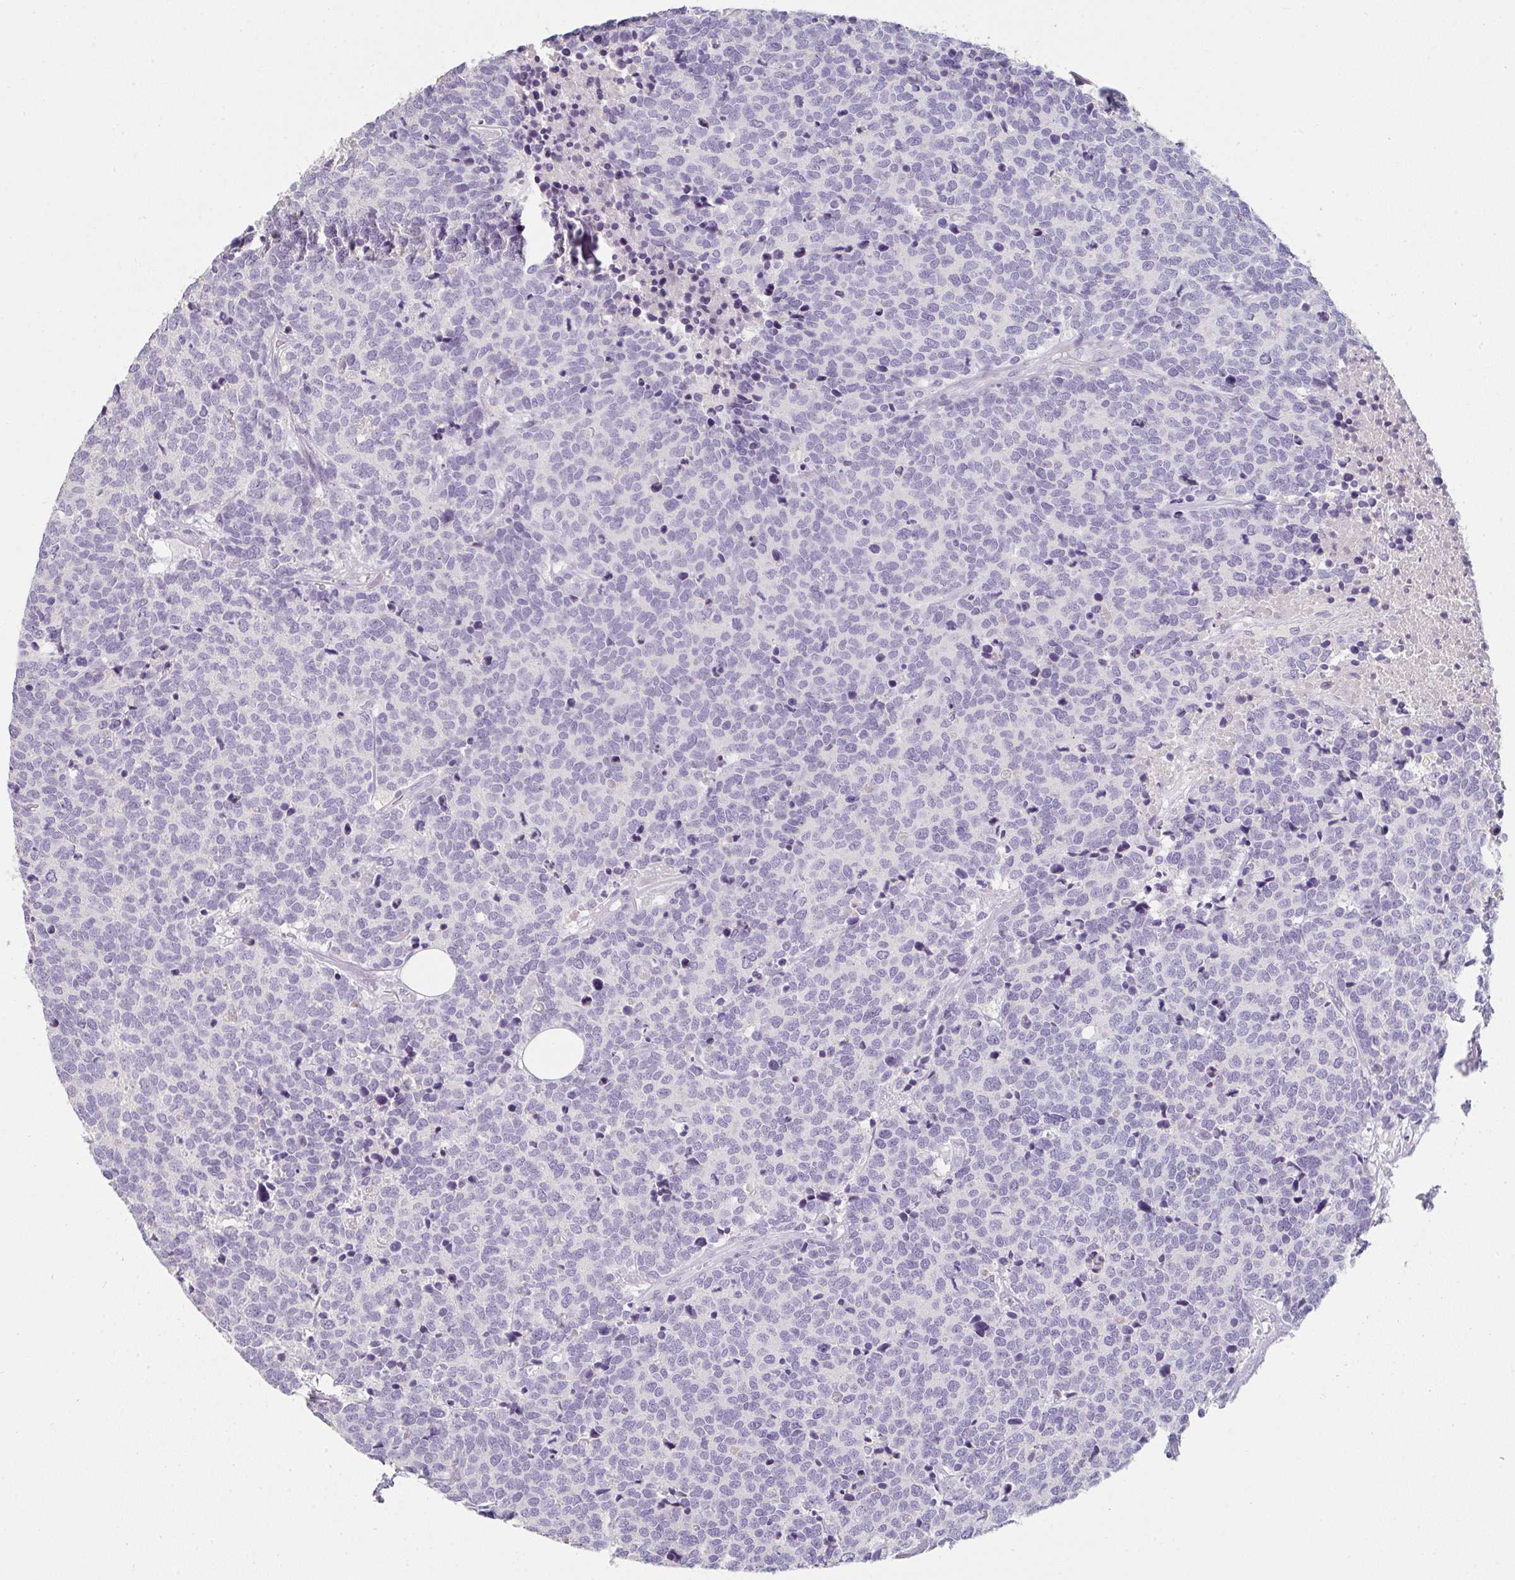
{"staining": {"intensity": "negative", "quantity": "none", "location": "none"}, "tissue": "carcinoid", "cell_type": "Tumor cells", "image_type": "cancer", "snomed": [{"axis": "morphology", "description": "Carcinoid, malignant, NOS"}, {"axis": "topography", "description": "Skin"}], "caption": "Carcinoid was stained to show a protein in brown. There is no significant positivity in tumor cells. (Brightfield microscopy of DAB (3,3'-diaminobenzidine) IHC at high magnification).", "gene": "C1QTNF8", "patient": {"sex": "female", "age": 79}}